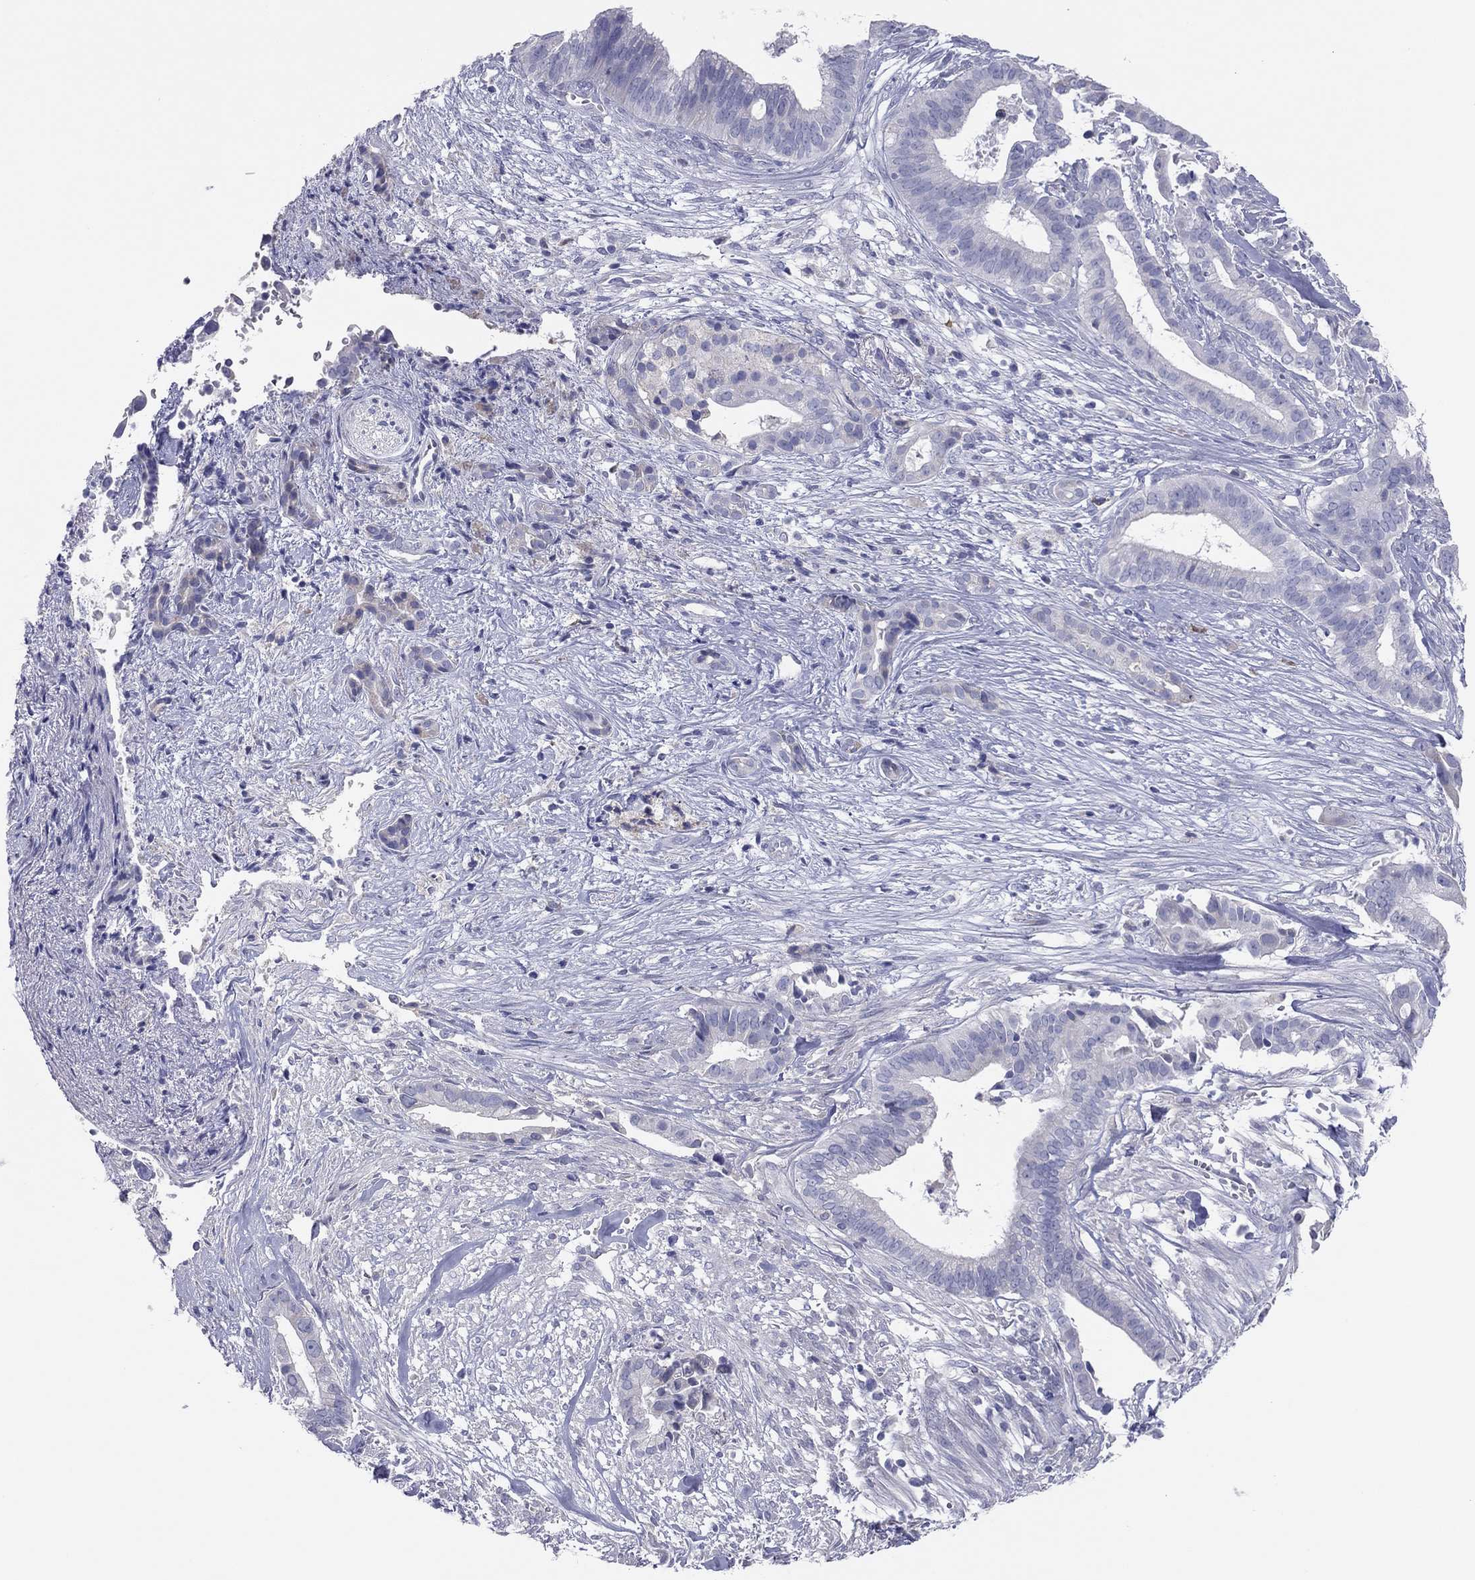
{"staining": {"intensity": "weak", "quantity": "<25%", "location": "cytoplasmic/membranous"}, "tissue": "pancreatic cancer", "cell_type": "Tumor cells", "image_type": "cancer", "snomed": [{"axis": "morphology", "description": "Adenocarcinoma, NOS"}, {"axis": "topography", "description": "Pancreas"}], "caption": "This is an immunohistochemistry micrograph of human pancreatic adenocarcinoma. There is no staining in tumor cells.", "gene": "GRK7", "patient": {"sex": "male", "age": 61}}